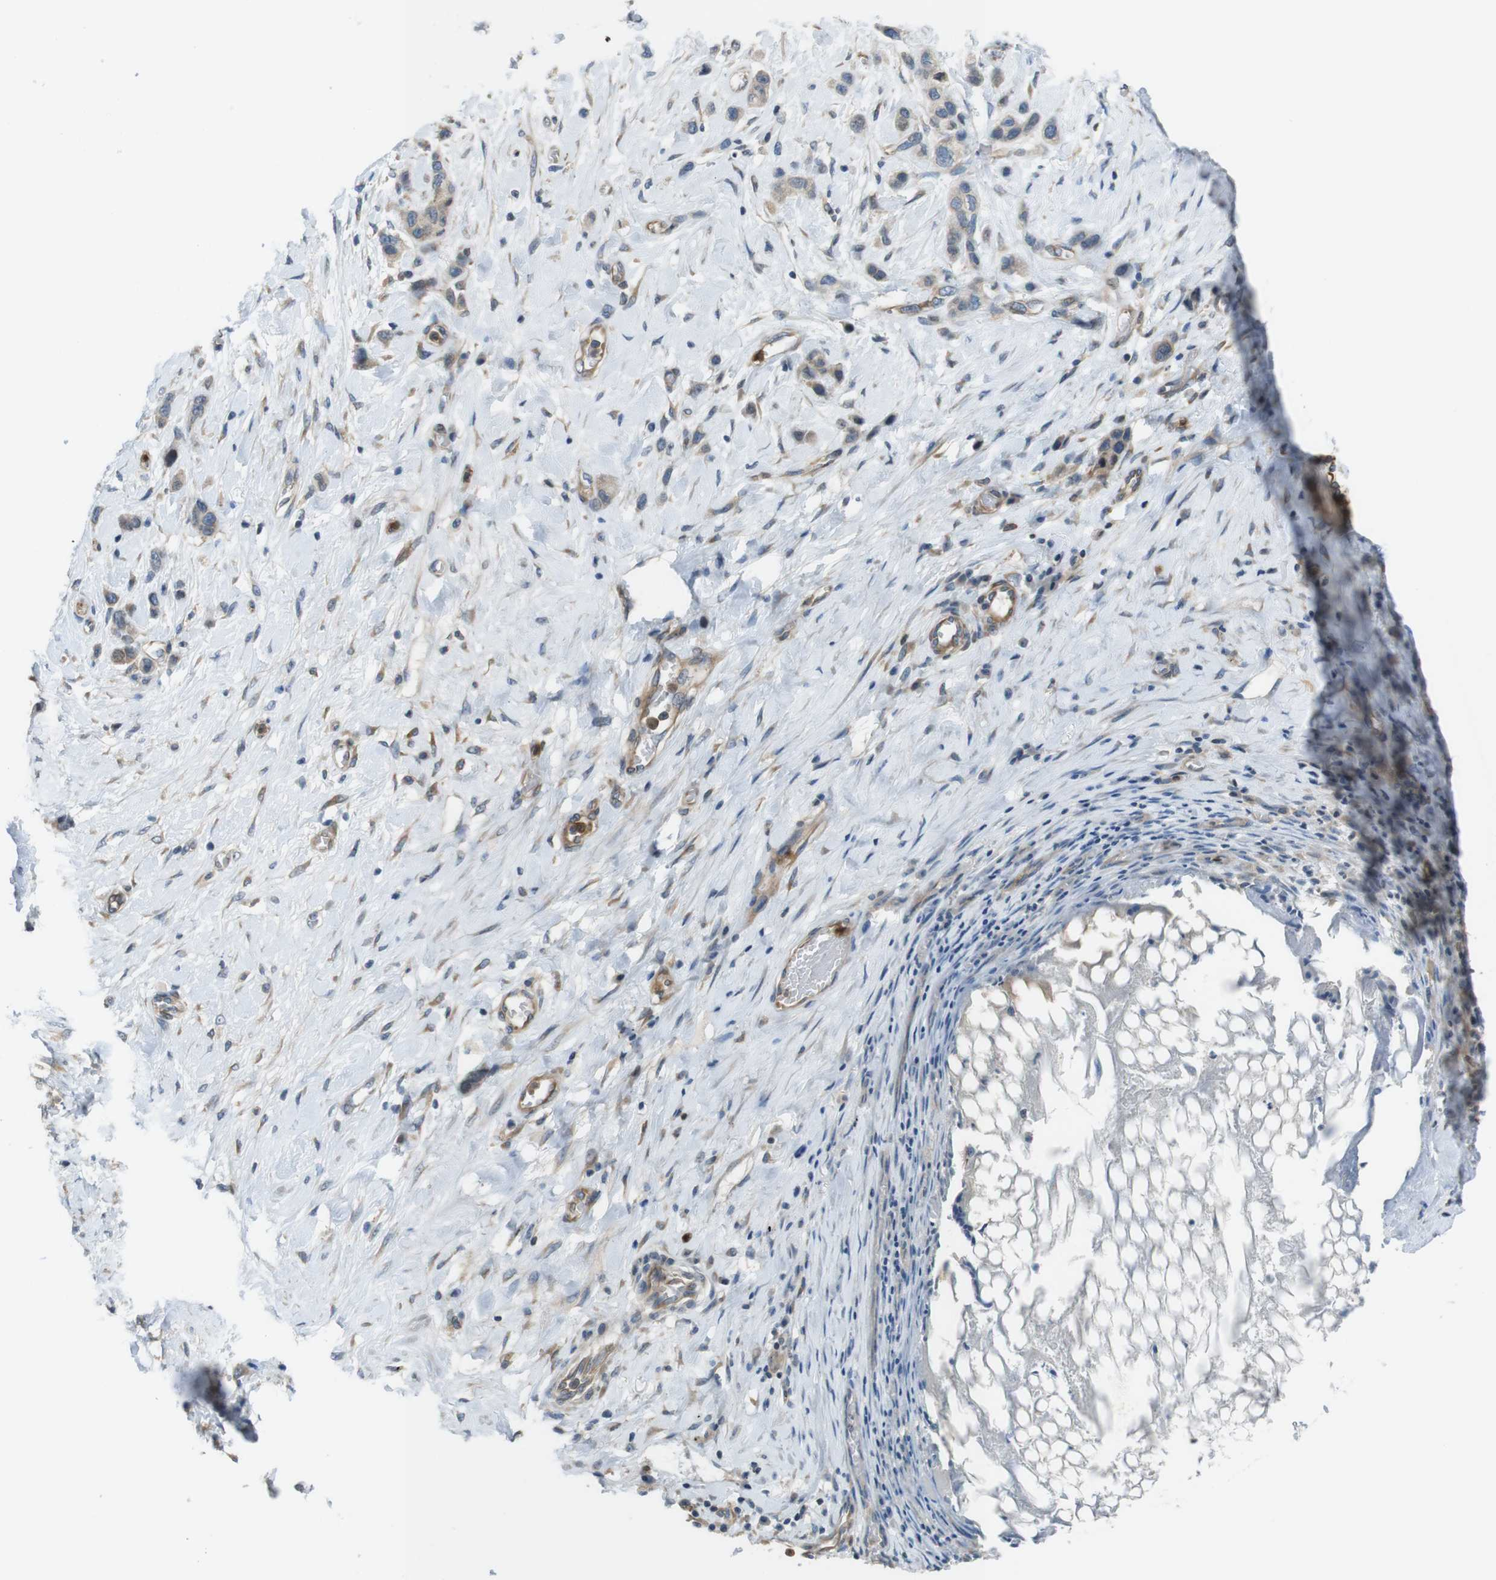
{"staining": {"intensity": "weak", "quantity": "25%-75%", "location": "cytoplasmic/membranous"}, "tissue": "stomach cancer", "cell_type": "Tumor cells", "image_type": "cancer", "snomed": [{"axis": "morphology", "description": "Adenocarcinoma, NOS"}, {"axis": "morphology", "description": "Adenocarcinoma, High grade"}, {"axis": "topography", "description": "Stomach, upper"}, {"axis": "topography", "description": "Stomach, lower"}], "caption": "A brown stain labels weak cytoplasmic/membranous staining of a protein in human high-grade adenocarcinoma (stomach) tumor cells.", "gene": "PCDH10", "patient": {"sex": "female", "age": 65}}